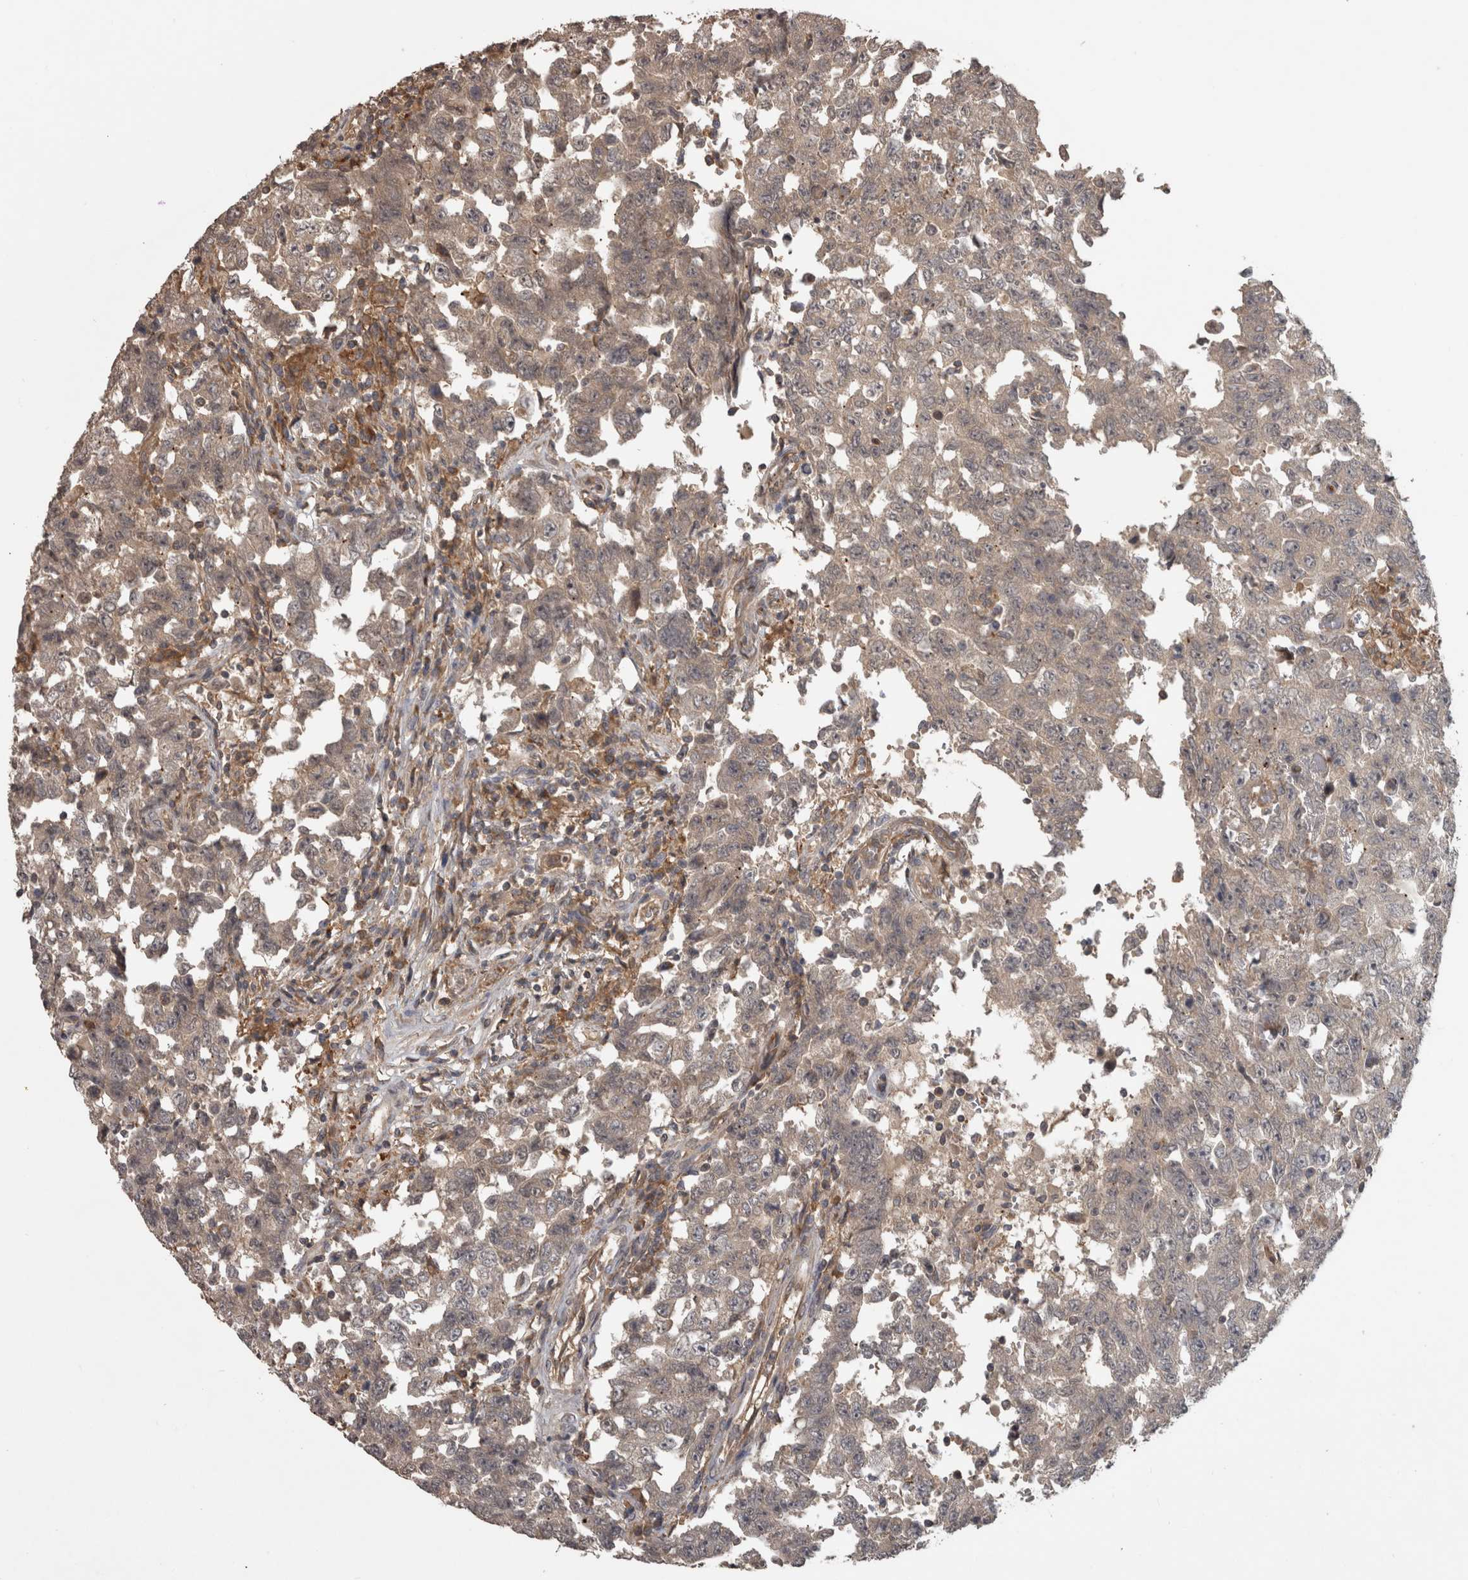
{"staining": {"intensity": "weak", "quantity": "25%-75%", "location": "cytoplasmic/membranous"}, "tissue": "testis cancer", "cell_type": "Tumor cells", "image_type": "cancer", "snomed": [{"axis": "morphology", "description": "Carcinoma, Embryonal, NOS"}, {"axis": "topography", "description": "Testis"}], "caption": "A brown stain shows weak cytoplasmic/membranous staining of a protein in embryonal carcinoma (testis) tumor cells.", "gene": "MICU3", "patient": {"sex": "male", "age": 26}}